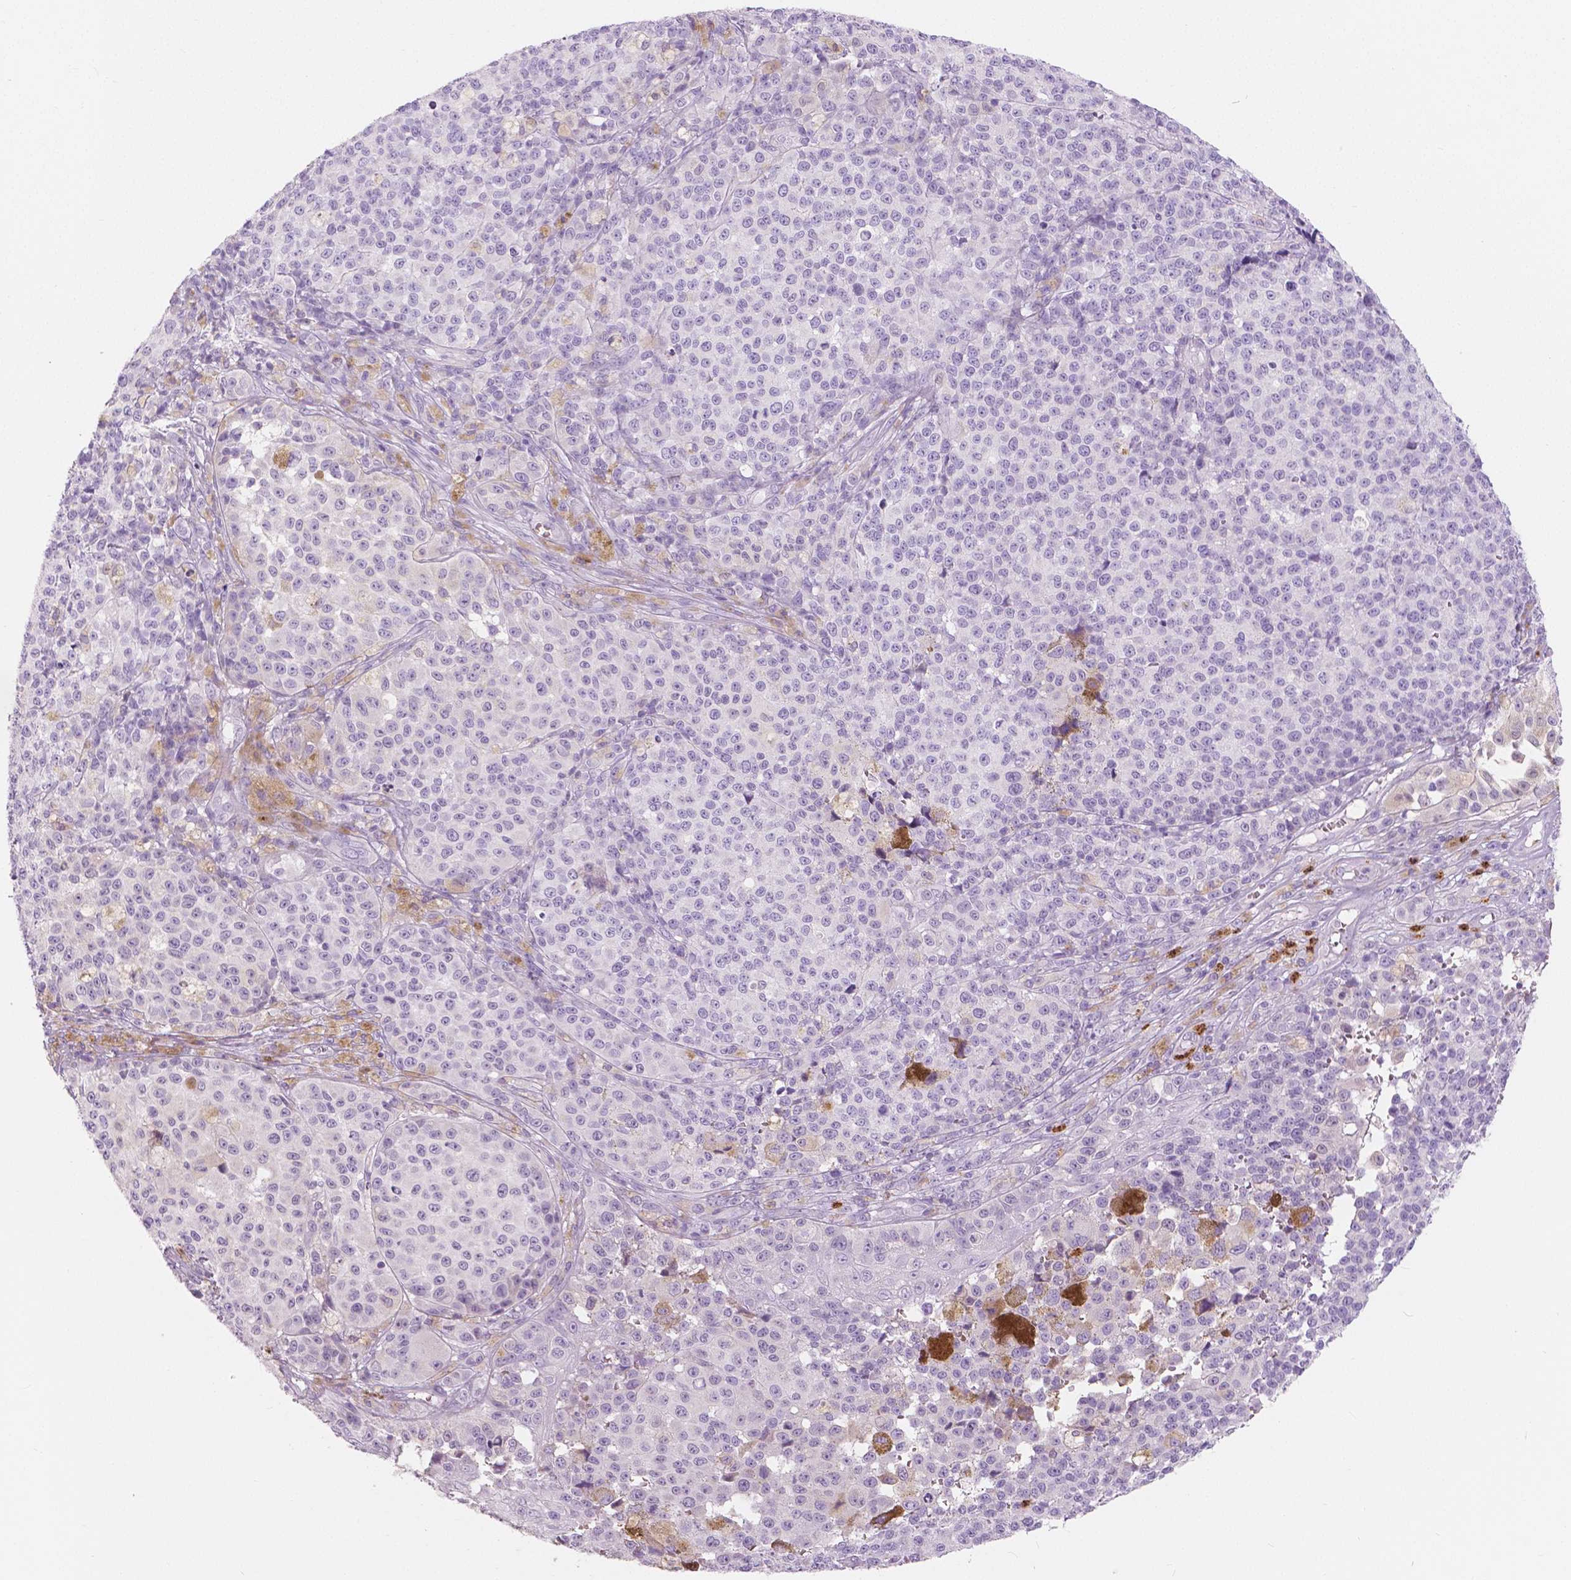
{"staining": {"intensity": "negative", "quantity": "none", "location": "none"}, "tissue": "melanoma", "cell_type": "Tumor cells", "image_type": "cancer", "snomed": [{"axis": "morphology", "description": "Malignant melanoma, NOS"}, {"axis": "topography", "description": "Skin"}], "caption": "Protein analysis of melanoma displays no significant expression in tumor cells.", "gene": "CXCR2", "patient": {"sex": "female", "age": 58}}